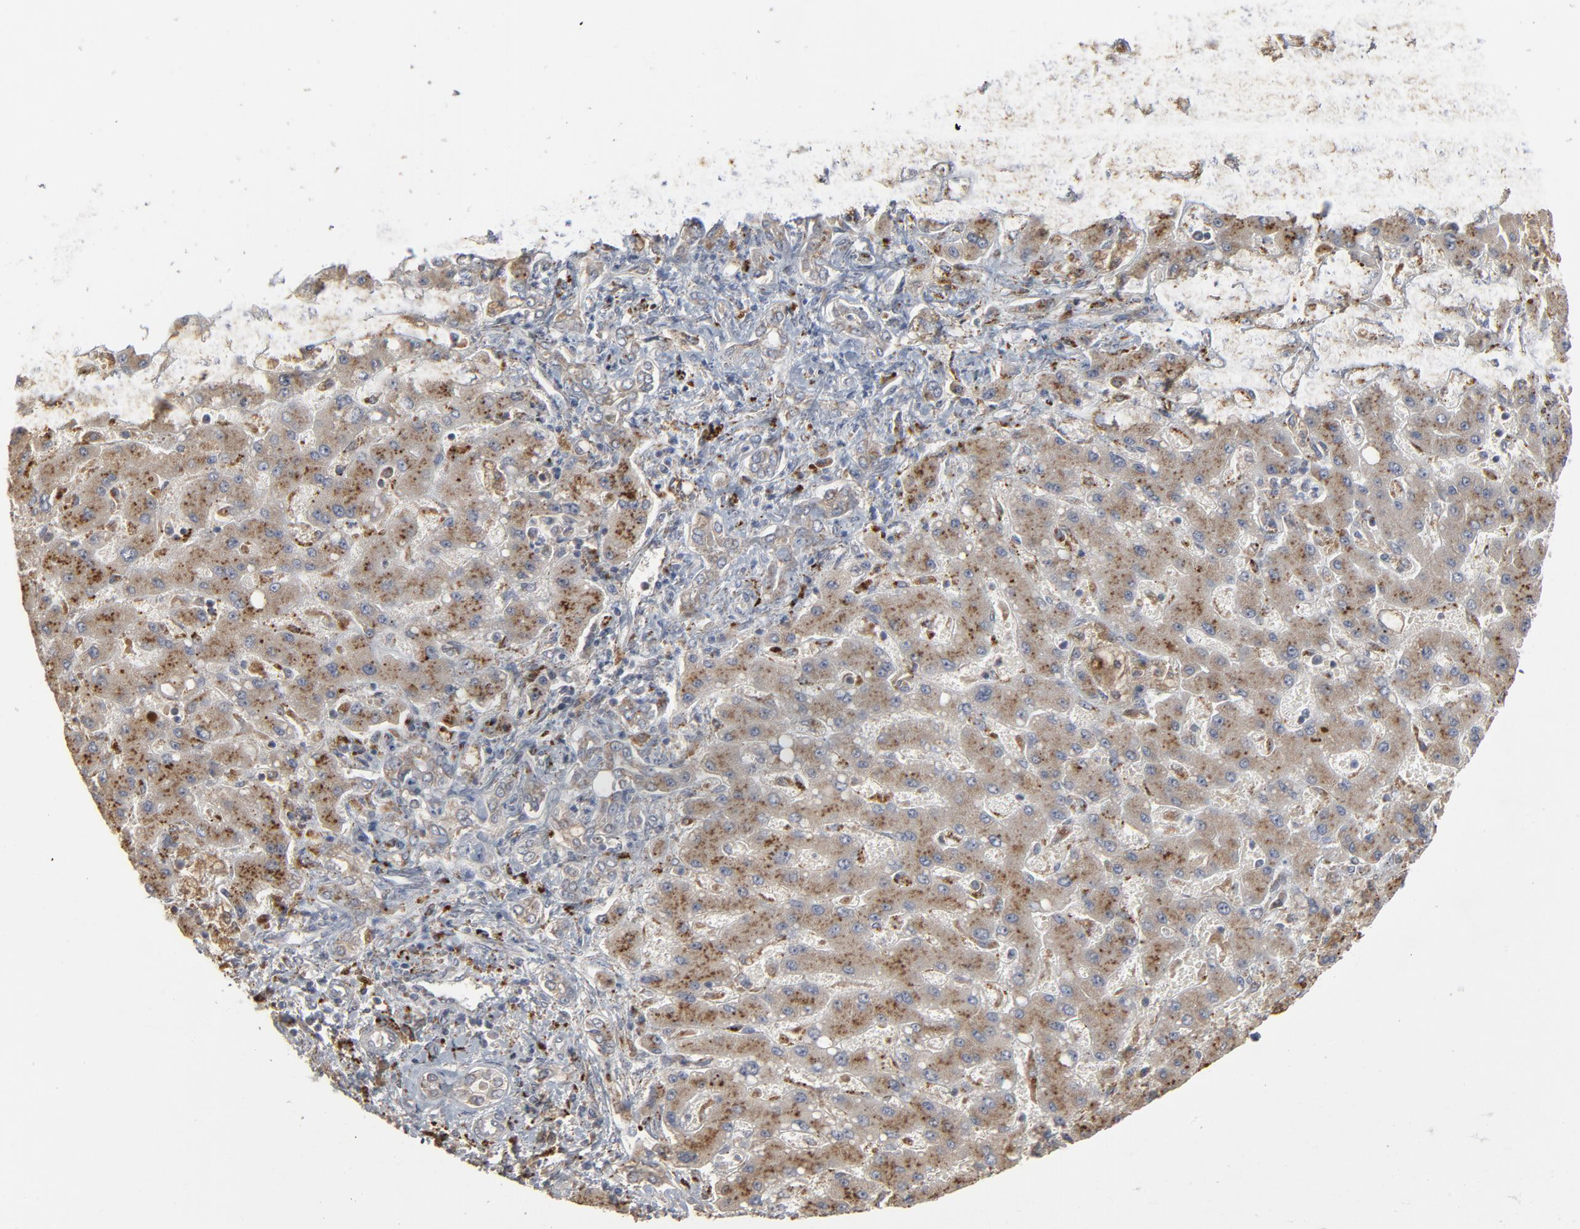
{"staining": {"intensity": "moderate", "quantity": ">75%", "location": "cytoplasmic/membranous"}, "tissue": "liver cancer", "cell_type": "Tumor cells", "image_type": "cancer", "snomed": [{"axis": "morphology", "description": "Cholangiocarcinoma"}, {"axis": "topography", "description": "Liver"}], "caption": "The micrograph exhibits a brown stain indicating the presence of a protein in the cytoplasmic/membranous of tumor cells in liver cholangiocarcinoma.", "gene": "POMT2", "patient": {"sex": "male", "age": 50}}